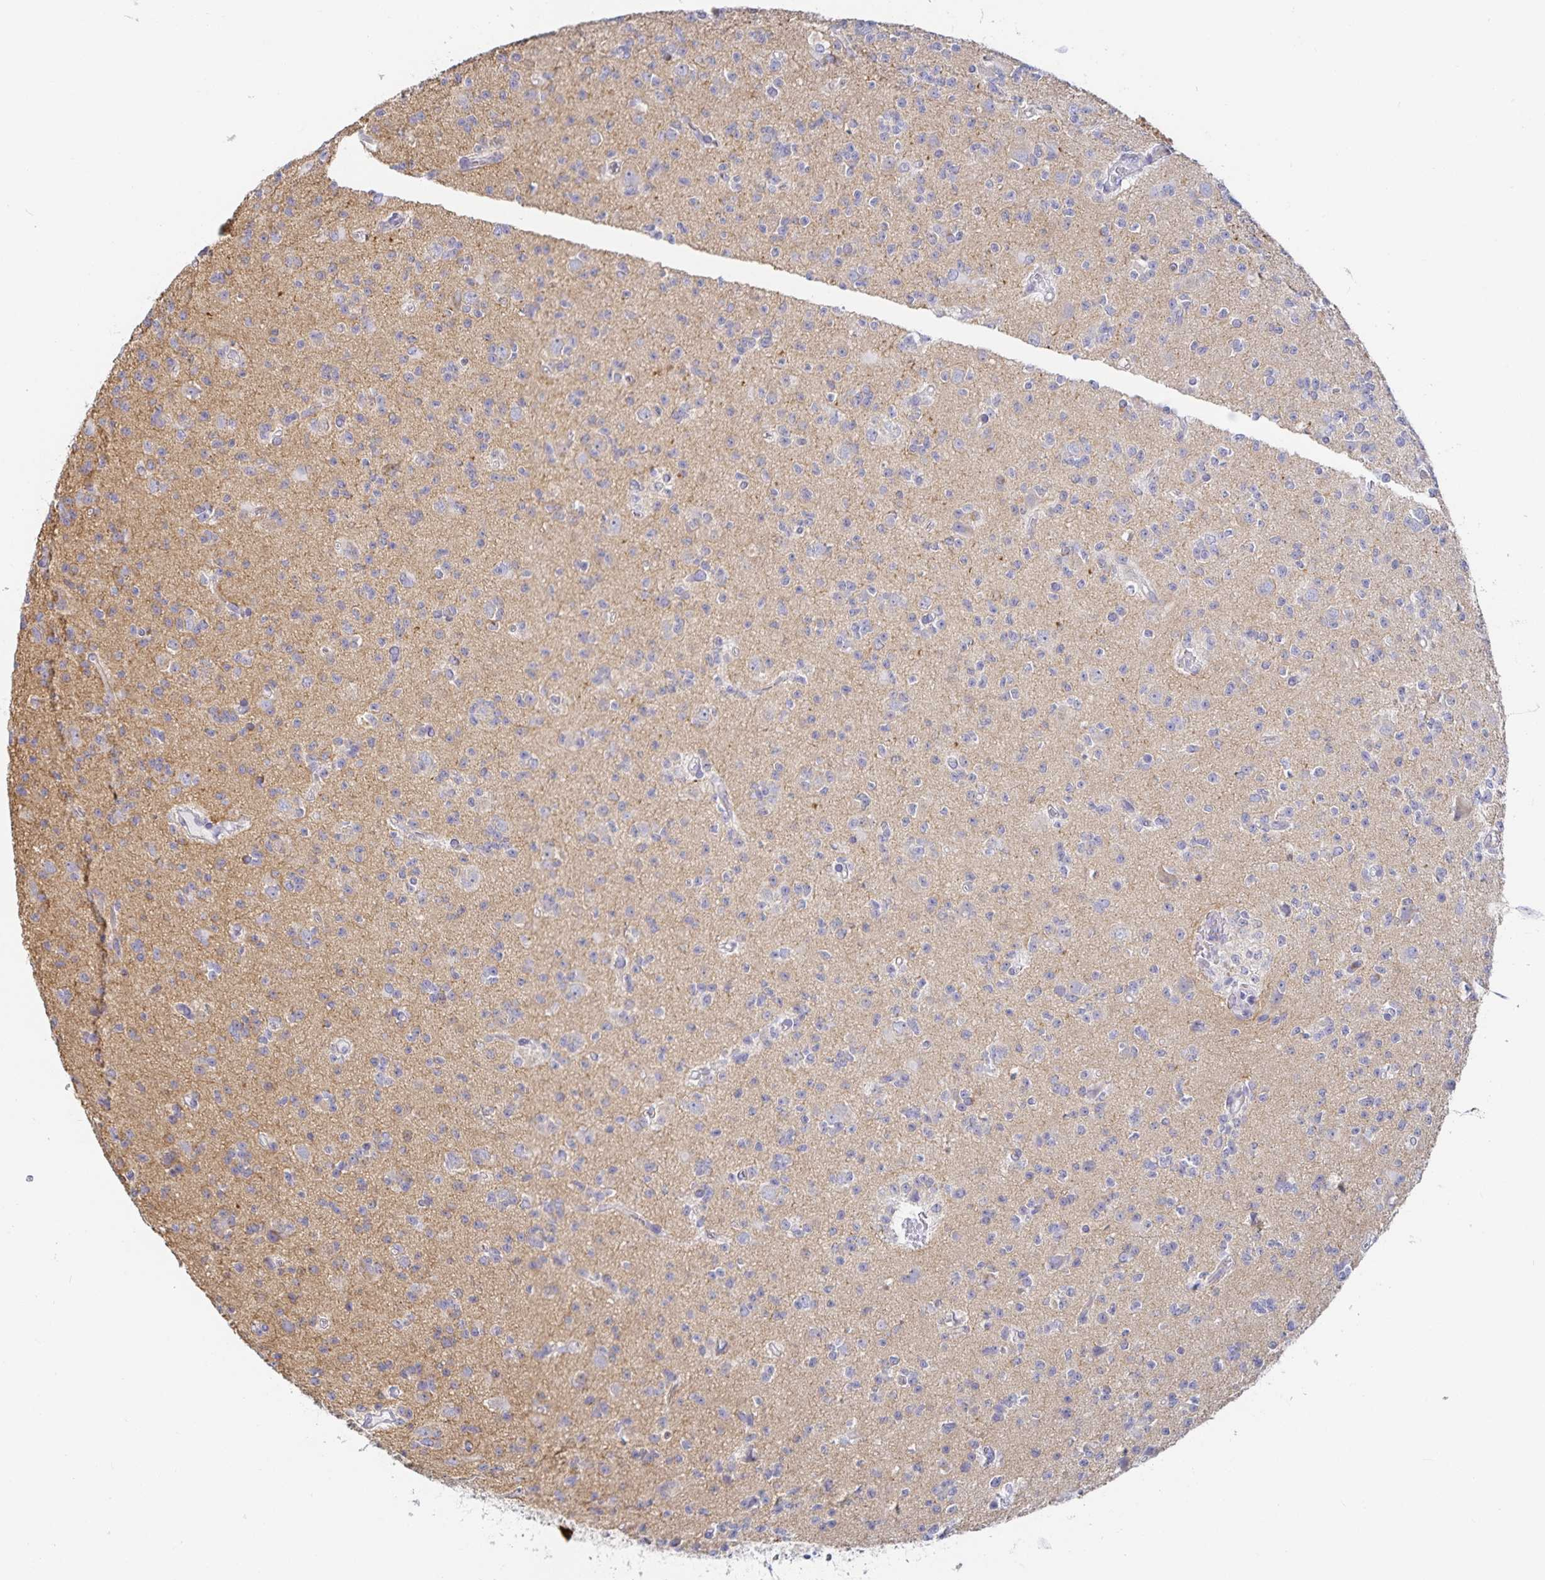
{"staining": {"intensity": "negative", "quantity": "none", "location": "none"}, "tissue": "glioma", "cell_type": "Tumor cells", "image_type": "cancer", "snomed": [{"axis": "morphology", "description": "Glioma, malignant, High grade"}, {"axis": "topography", "description": "Brain"}], "caption": "Immunohistochemistry histopathology image of glioma stained for a protein (brown), which displays no staining in tumor cells. (DAB immunohistochemistry (IHC) with hematoxylin counter stain).", "gene": "SFTPA1", "patient": {"sex": "male", "age": 36}}